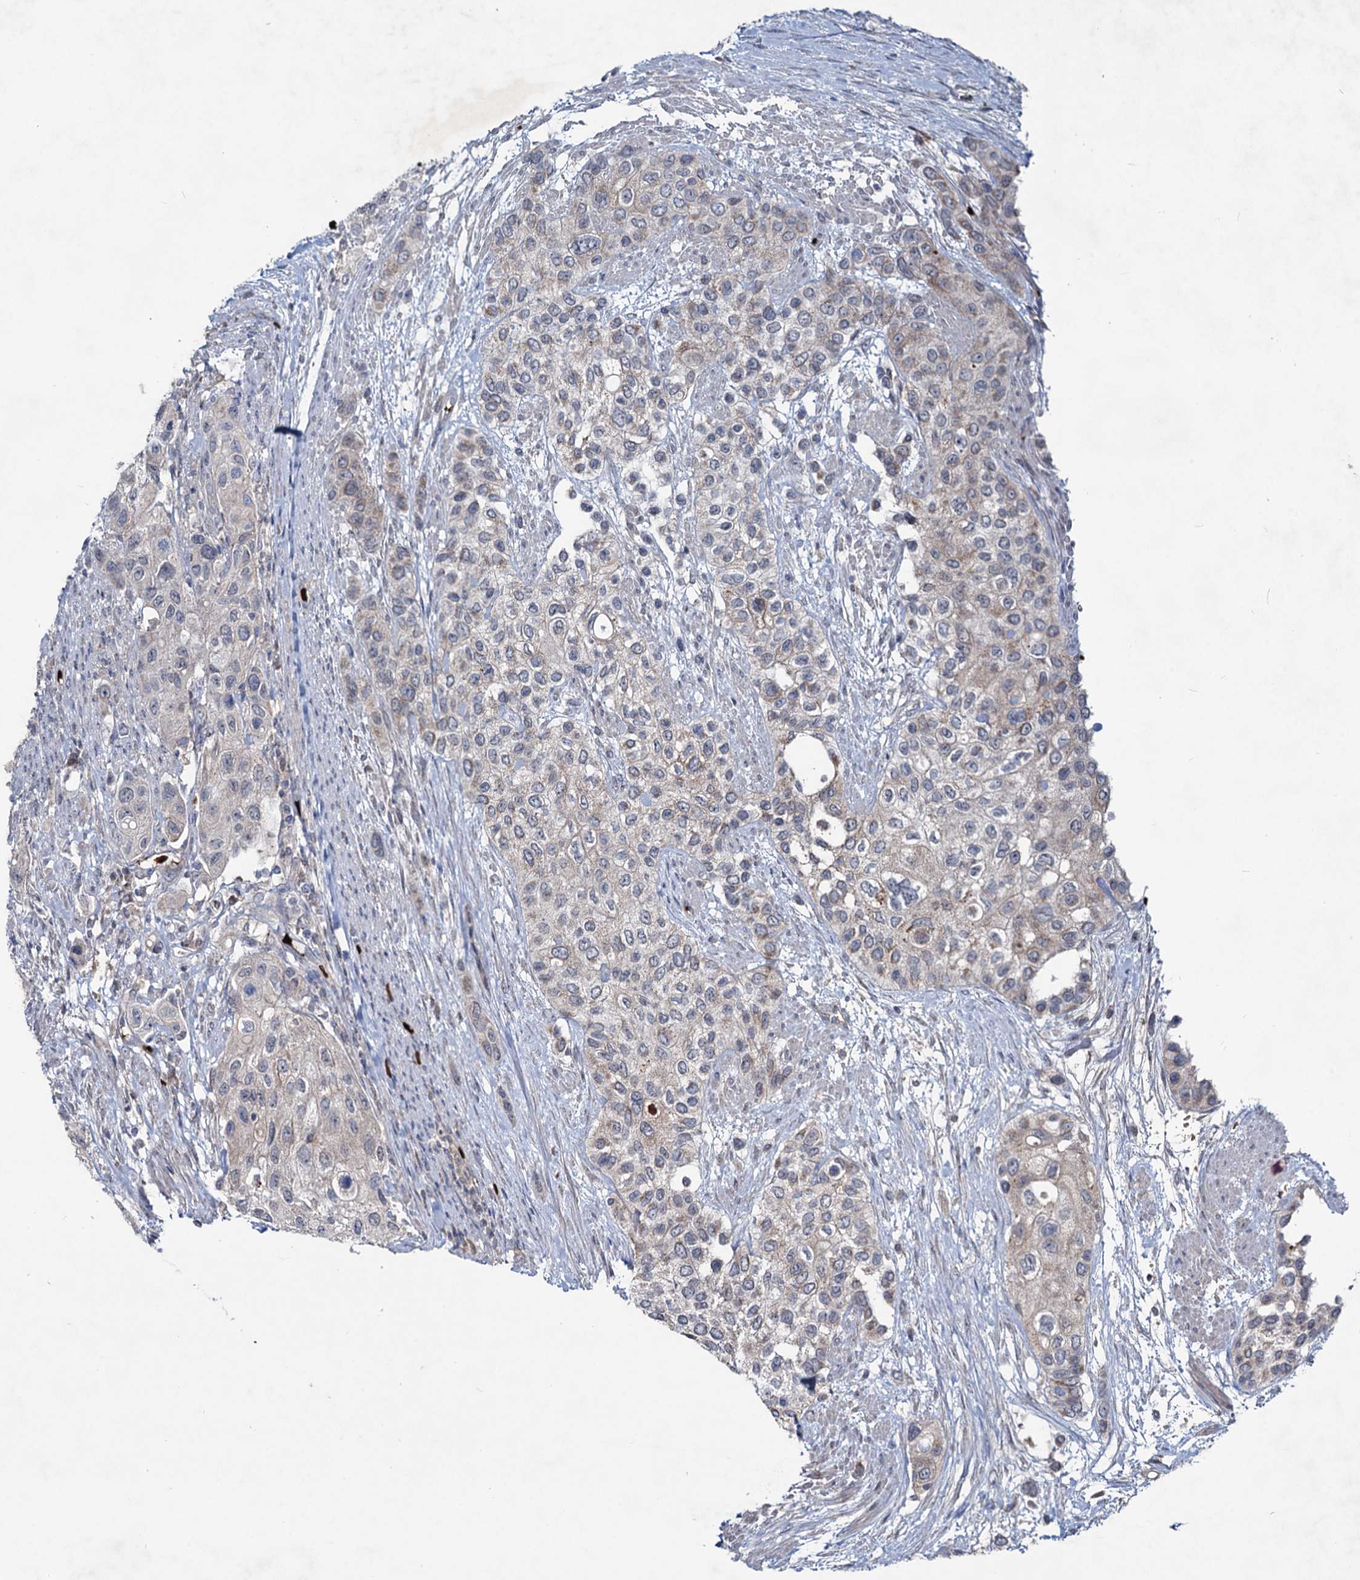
{"staining": {"intensity": "weak", "quantity": "<25%", "location": "cytoplasmic/membranous"}, "tissue": "urothelial cancer", "cell_type": "Tumor cells", "image_type": "cancer", "snomed": [{"axis": "morphology", "description": "Normal tissue, NOS"}, {"axis": "morphology", "description": "Urothelial carcinoma, High grade"}, {"axis": "topography", "description": "Vascular tissue"}, {"axis": "topography", "description": "Urinary bladder"}], "caption": "The IHC histopathology image has no significant staining in tumor cells of urothelial cancer tissue. The staining was performed using DAB to visualize the protein expression in brown, while the nuclei were stained in blue with hematoxylin (Magnification: 20x).", "gene": "RNF6", "patient": {"sex": "female", "age": 56}}